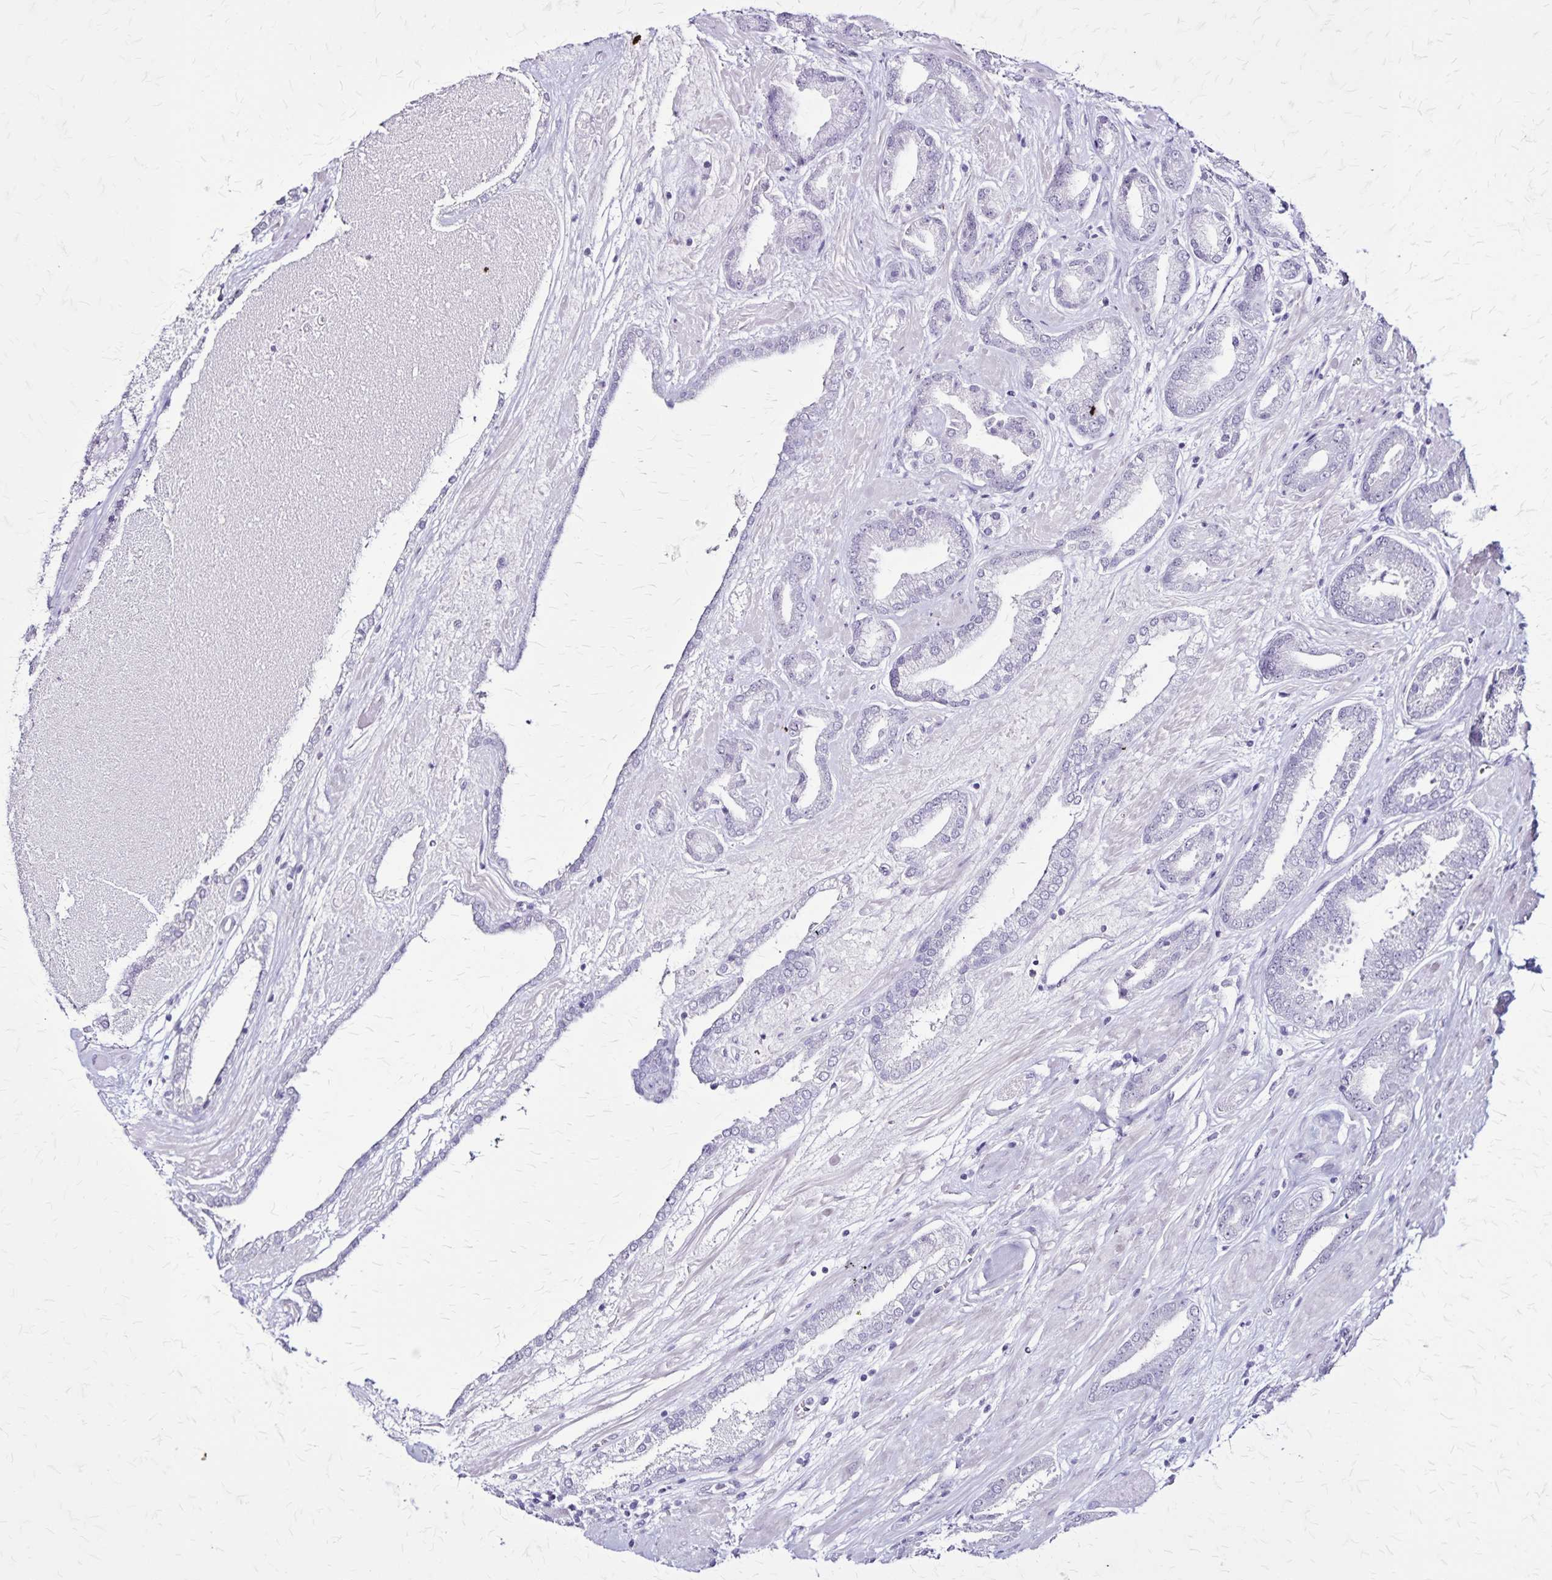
{"staining": {"intensity": "negative", "quantity": "none", "location": "none"}, "tissue": "prostate cancer", "cell_type": "Tumor cells", "image_type": "cancer", "snomed": [{"axis": "morphology", "description": "Adenocarcinoma, High grade"}, {"axis": "topography", "description": "Prostate"}], "caption": "This photomicrograph is of prostate cancer stained with immunohistochemistry (IHC) to label a protein in brown with the nuclei are counter-stained blue. There is no positivity in tumor cells.", "gene": "KRT2", "patient": {"sex": "male", "age": 56}}